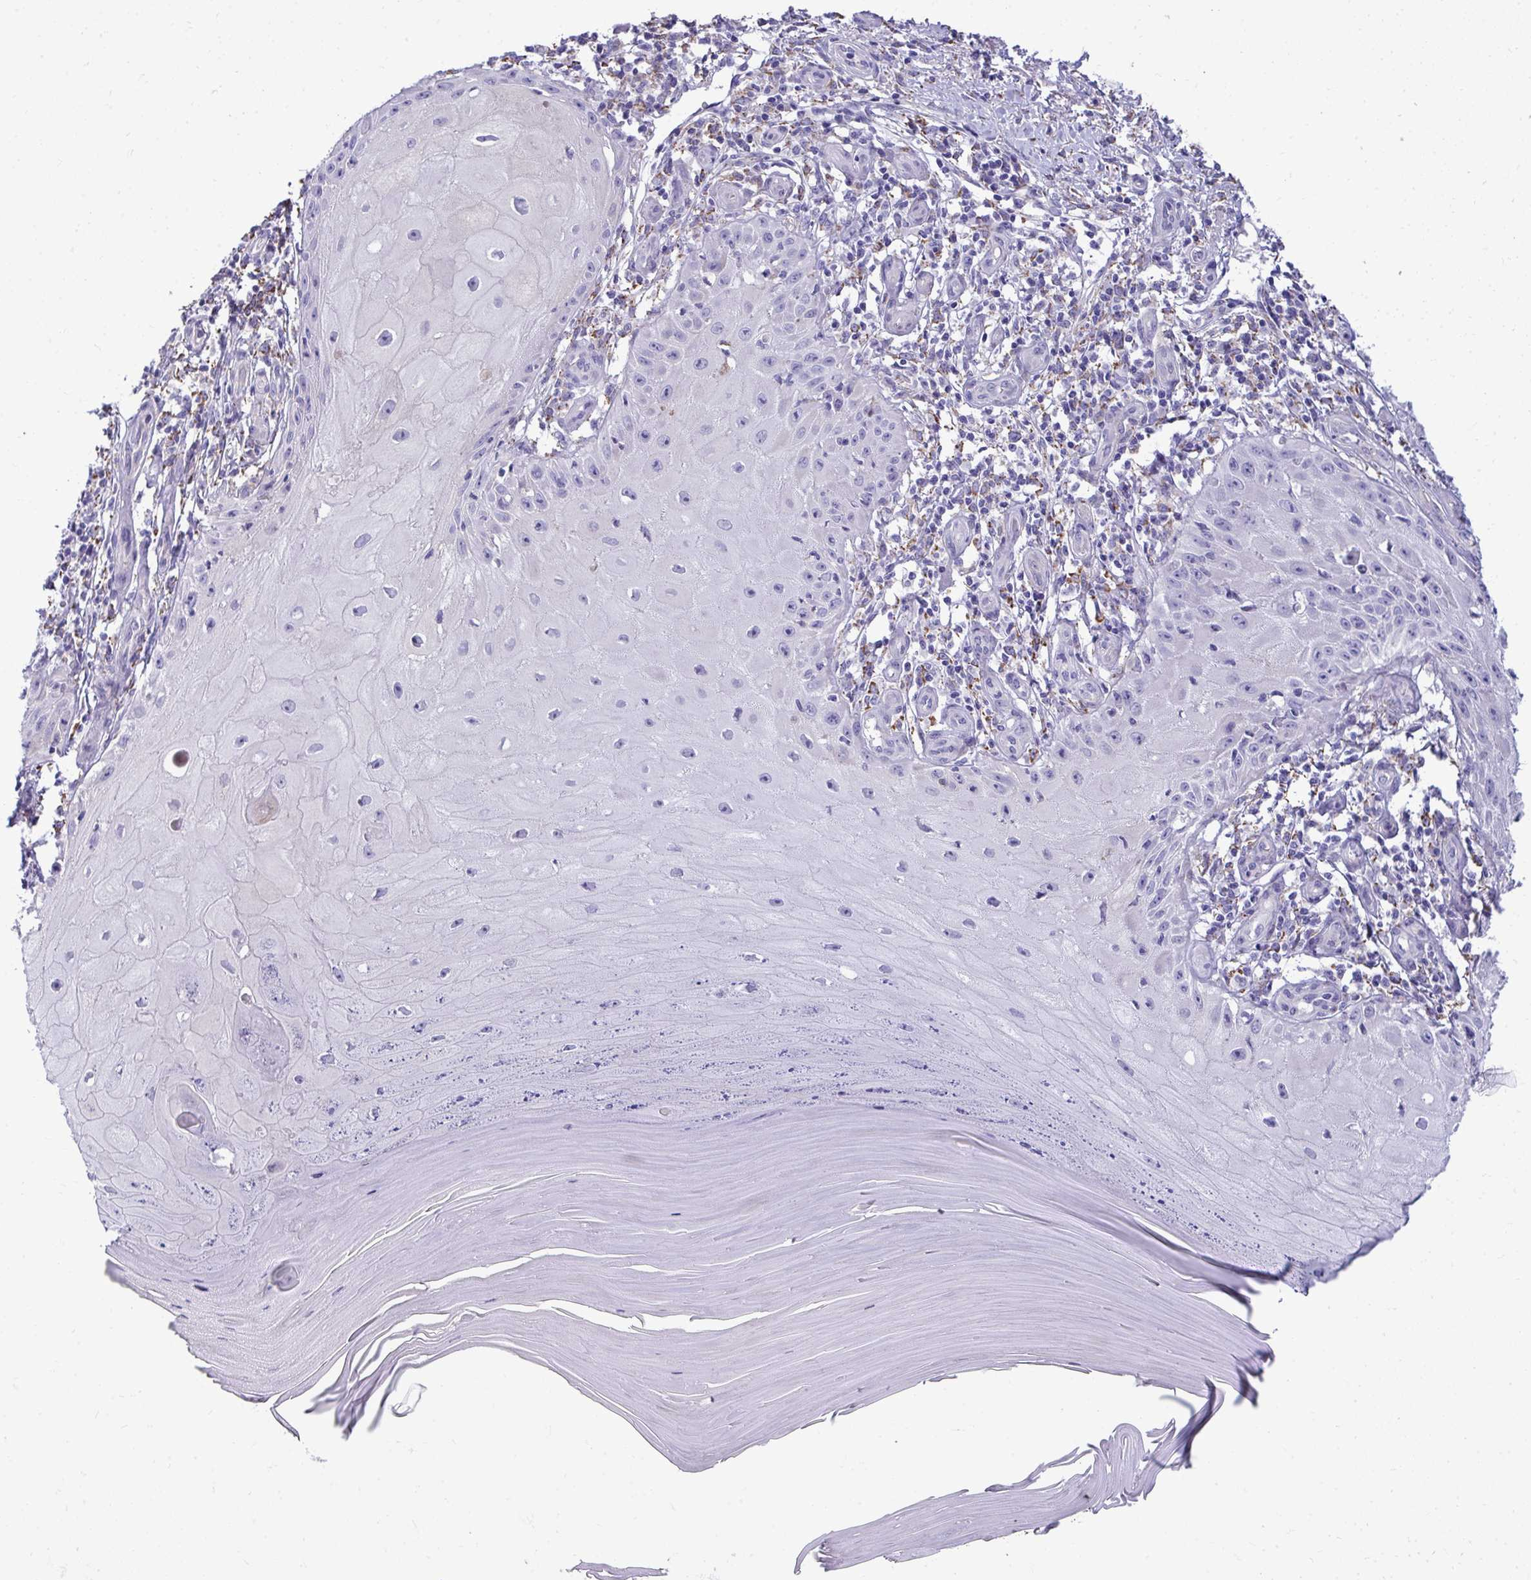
{"staining": {"intensity": "negative", "quantity": "none", "location": "none"}, "tissue": "skin cancer", "cell_type": "Tumor cells", "image_type": "cancer", "snomed": [{"axis": "morphology", "description": "Squamous cell carcinoma, NOS"}, {"axis": "topography", "description": "Skin"}], "caption": "Human squamous cell carcinoma (skin) stained for a protein using immunohistochemistry (IHC) displays no expression in tumor cells.", "gene": "AIG1", "patient": {"sex": "female", "age": 77}}